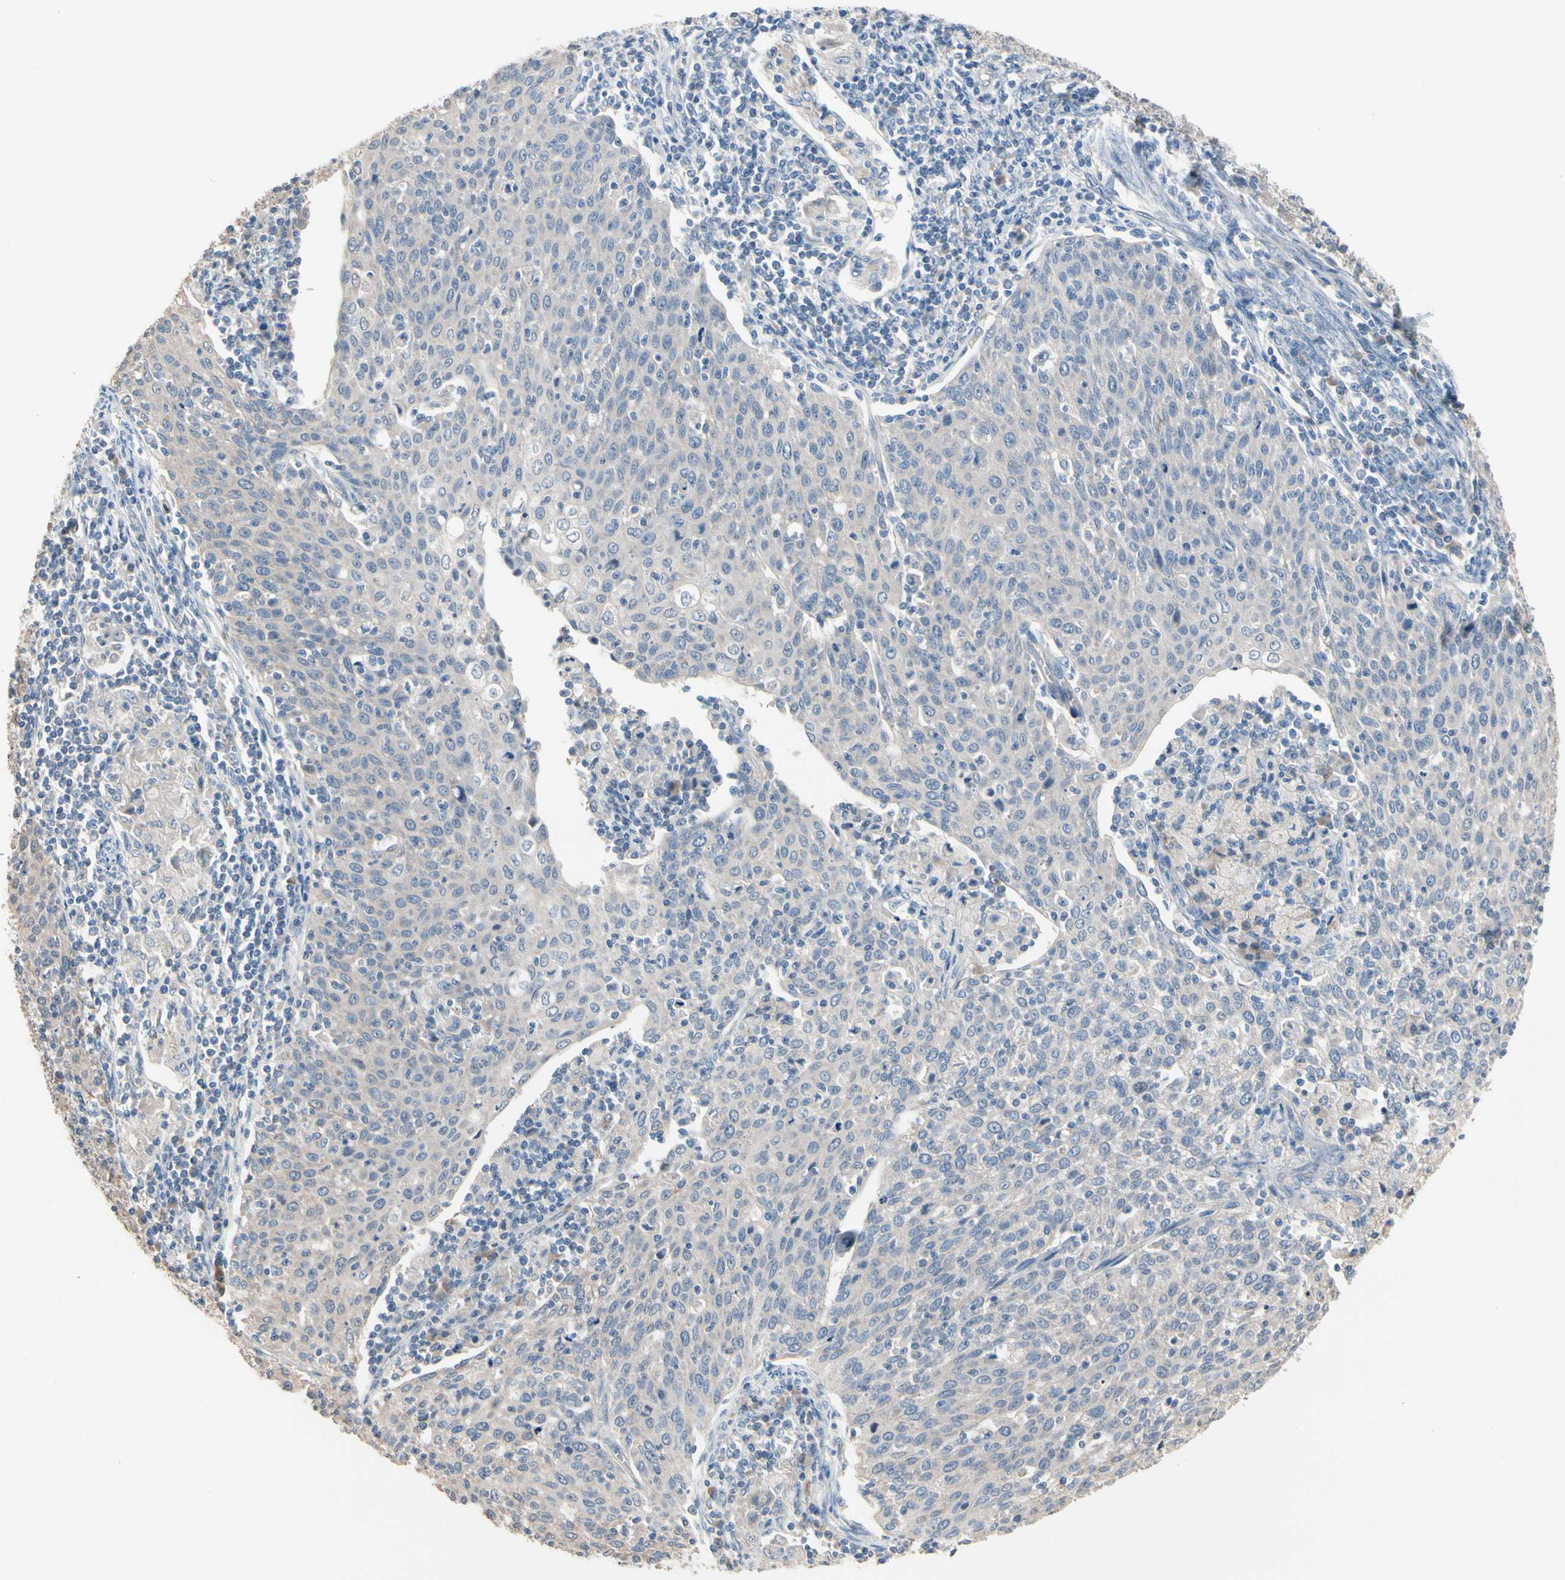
{"staining": {"intensity": "negative", "quantity": "none", "location": "none"}, "tissue": "cervical cancer", "cell_type": "Tumor cells", "image_type": "cancer", "snomed": [{"axis": "morphology", "description": "Squamous cell carcinoma, NOS"}, {"axis": "topography", "description": "Cervix"}], "caption": "Immunohistochemical staining of cervical cancer (squamous cell carcinoma) demonstrates no significant staining in tumor cells.", "gene": "BBOX1", "patient": {"sex": "female", "age": 38}}